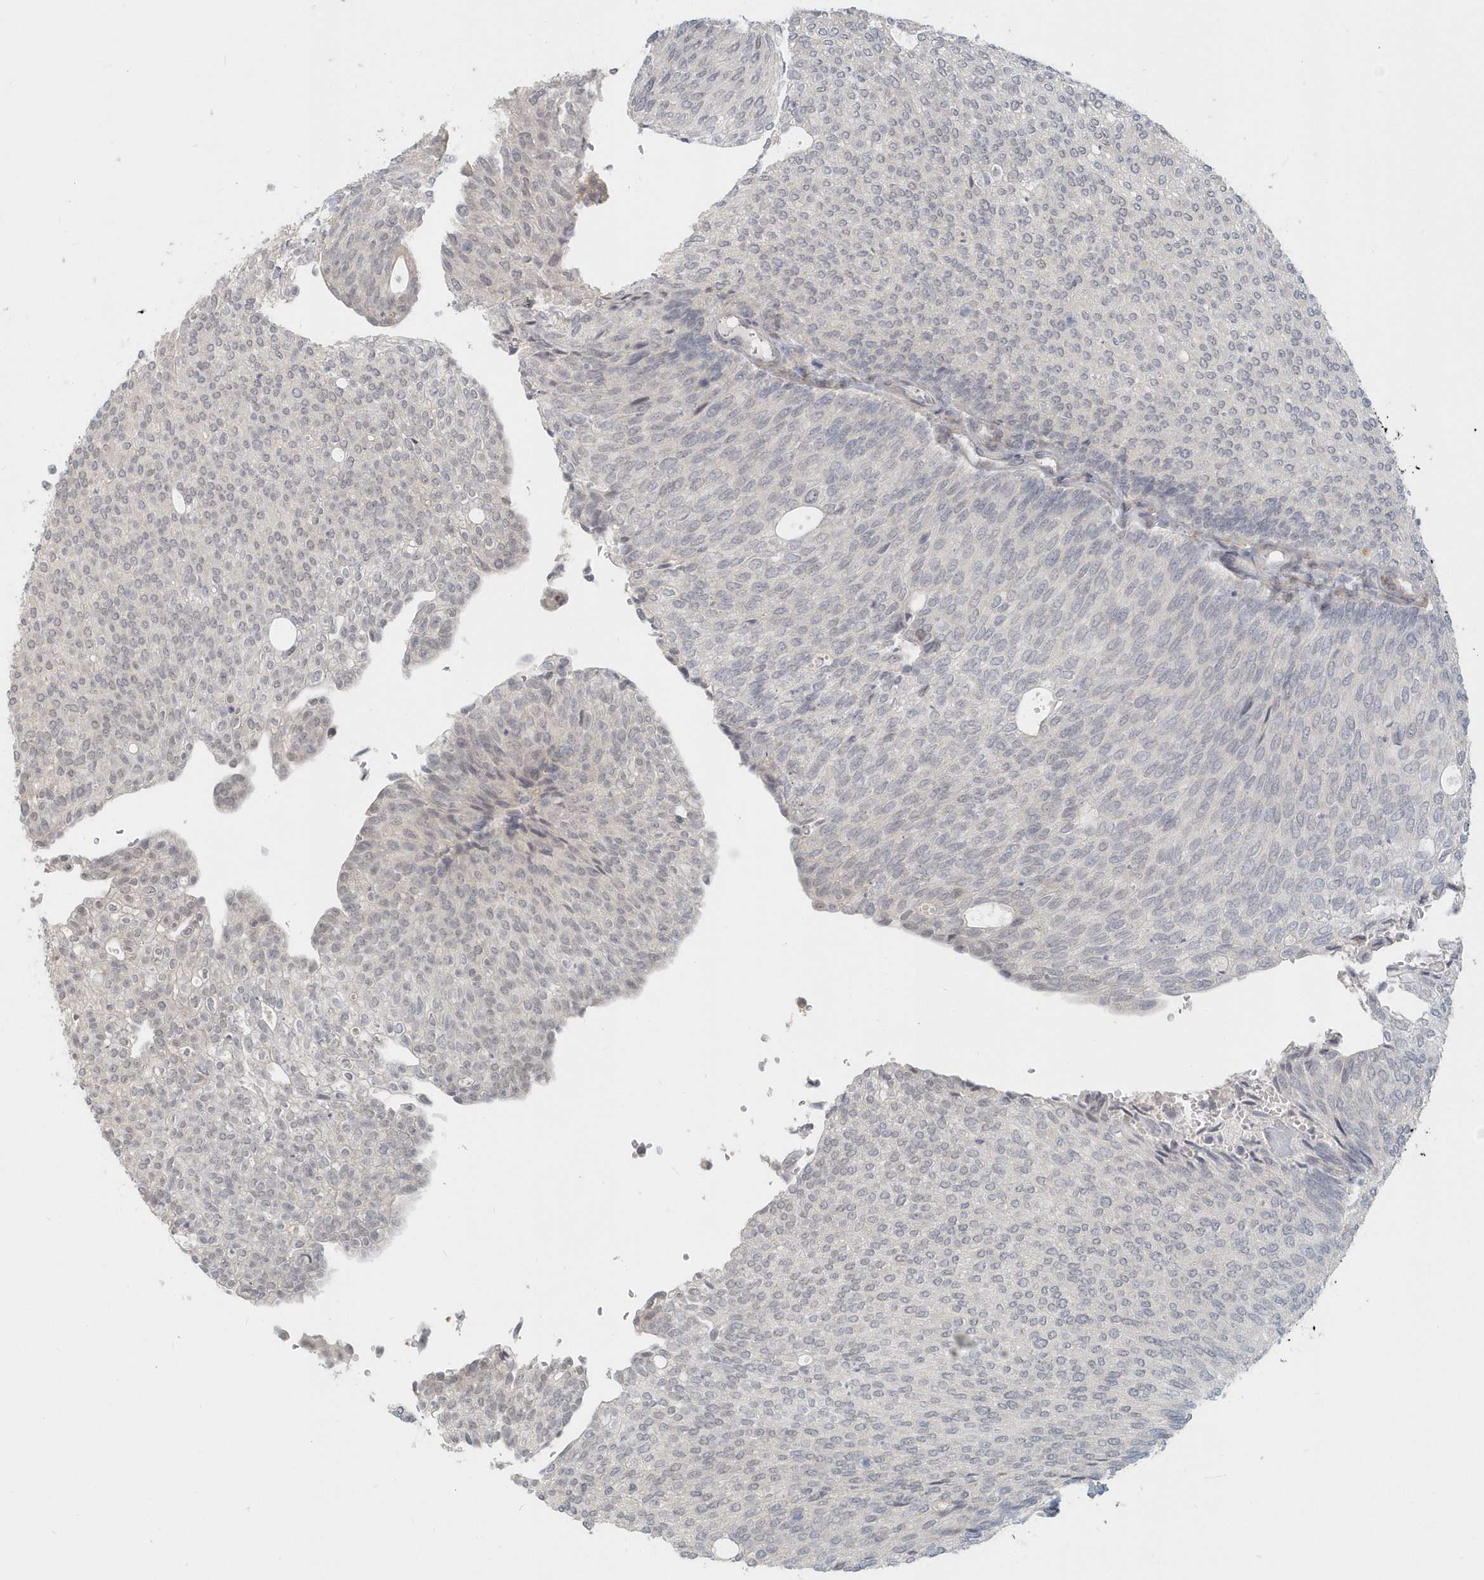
{"staining": {"intensity": "negative", "quantity": "none", "location": "none"}, "tissue": "urothelial cancer", "cell_type": "Tumor cells", "image_type": "cancer", "snomed": [{"axis": "morphology", "description": "Urothelial carcinoma, Low grade"}, {"axis": "topography", "description": "Urinary bladder"}], "caption": "Tumor cells are negative for brown protein staining in urothelial carcinoma (low-grade).", "gene": "NAPB", "patient": {"sex": "female", "age": 79}}